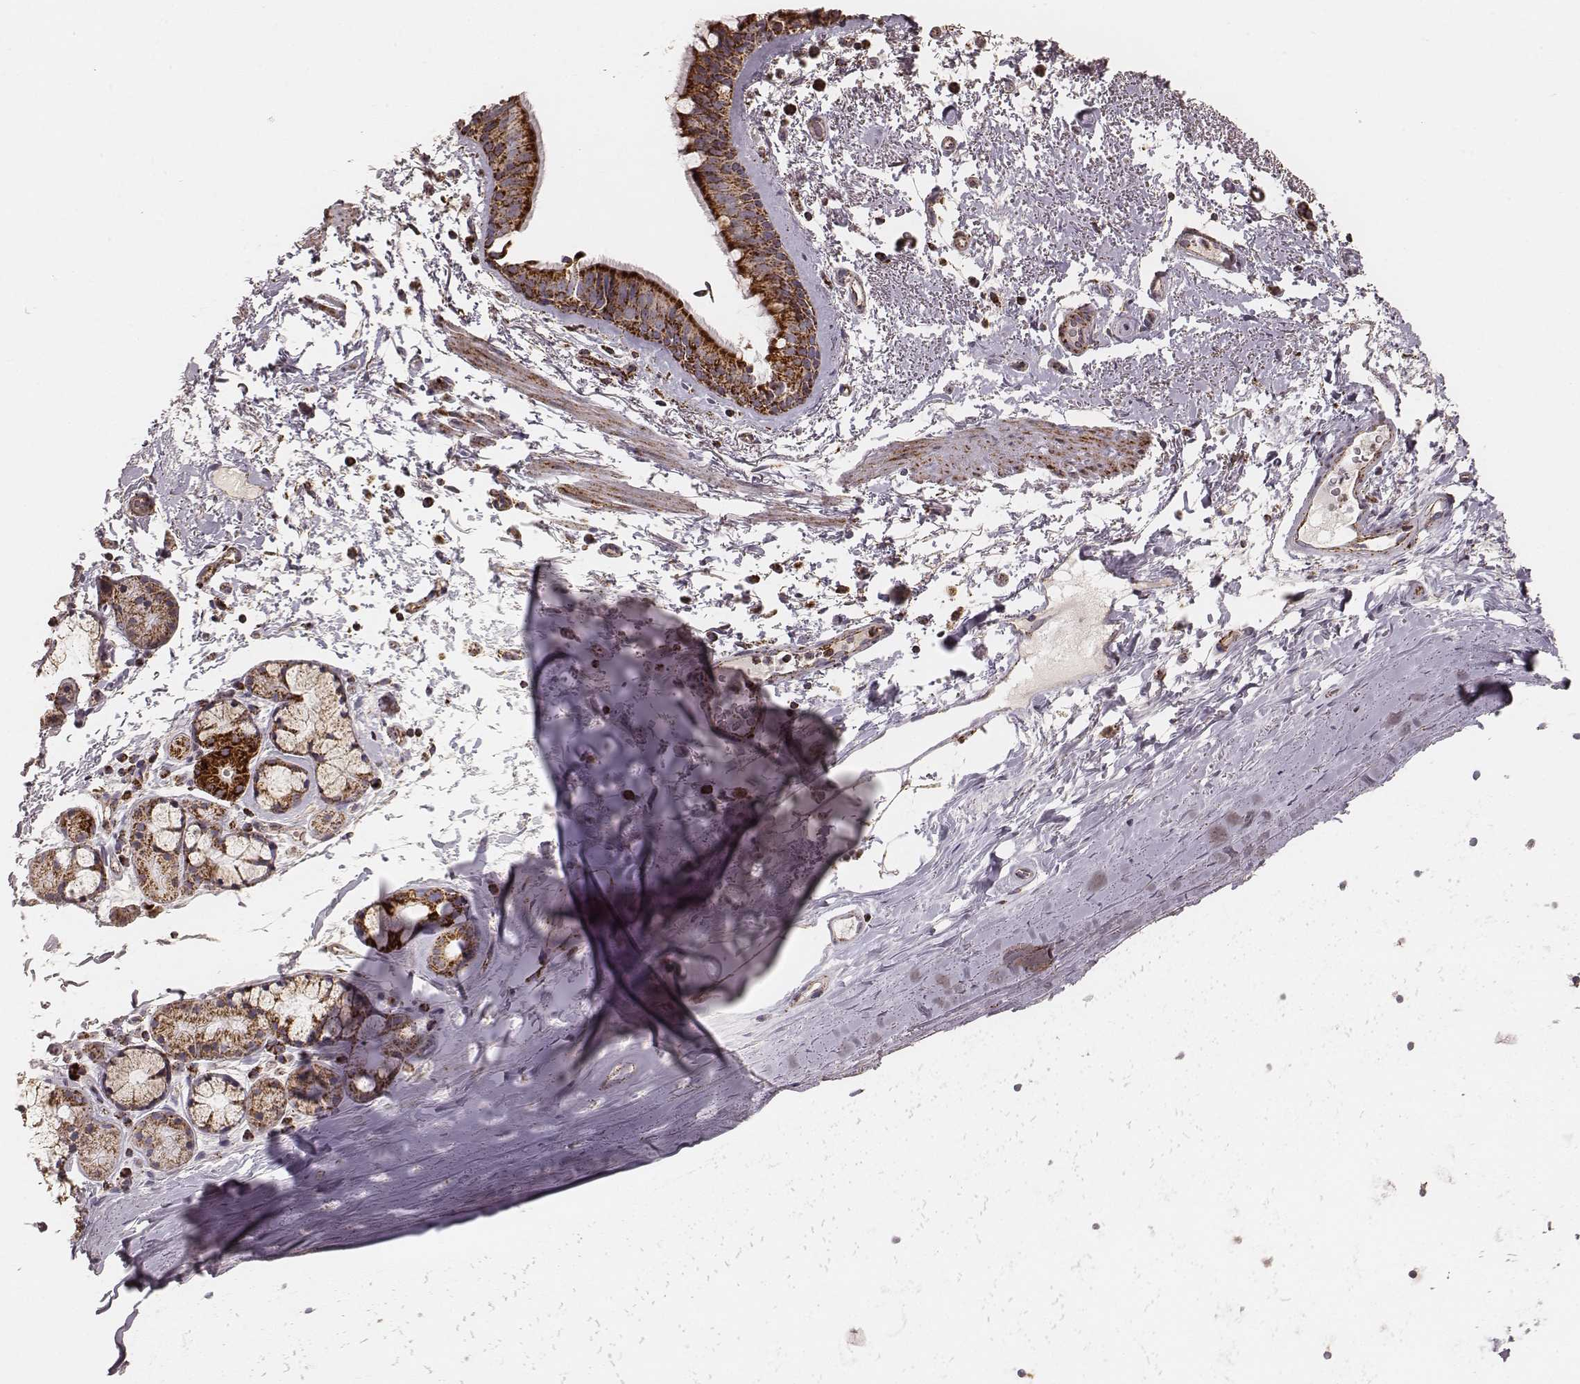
{"staining": {"intensity": "strong", "quantity": ">75%", "location": "cytoplasmic/membranous"}, "tissue": "bronchus", "cell_type": "Respiratory epithelial cells", "image_type": "normal", "snomed": [{"axis": "morphology", "description": "Normal tissue, NOS"}, {"axis": "topography", "description": "Bronchus"}], "caption": "Bronchus stained with DAB (3,3'-diaminobenzidine) immunohistochemistry (IHC) exhibits high levels of strong cytoplasmic/membranous staining in about >75% of respiratory epithelial cells.", "gene": "CS", "patient": {"sex": "female", "age": 64}}